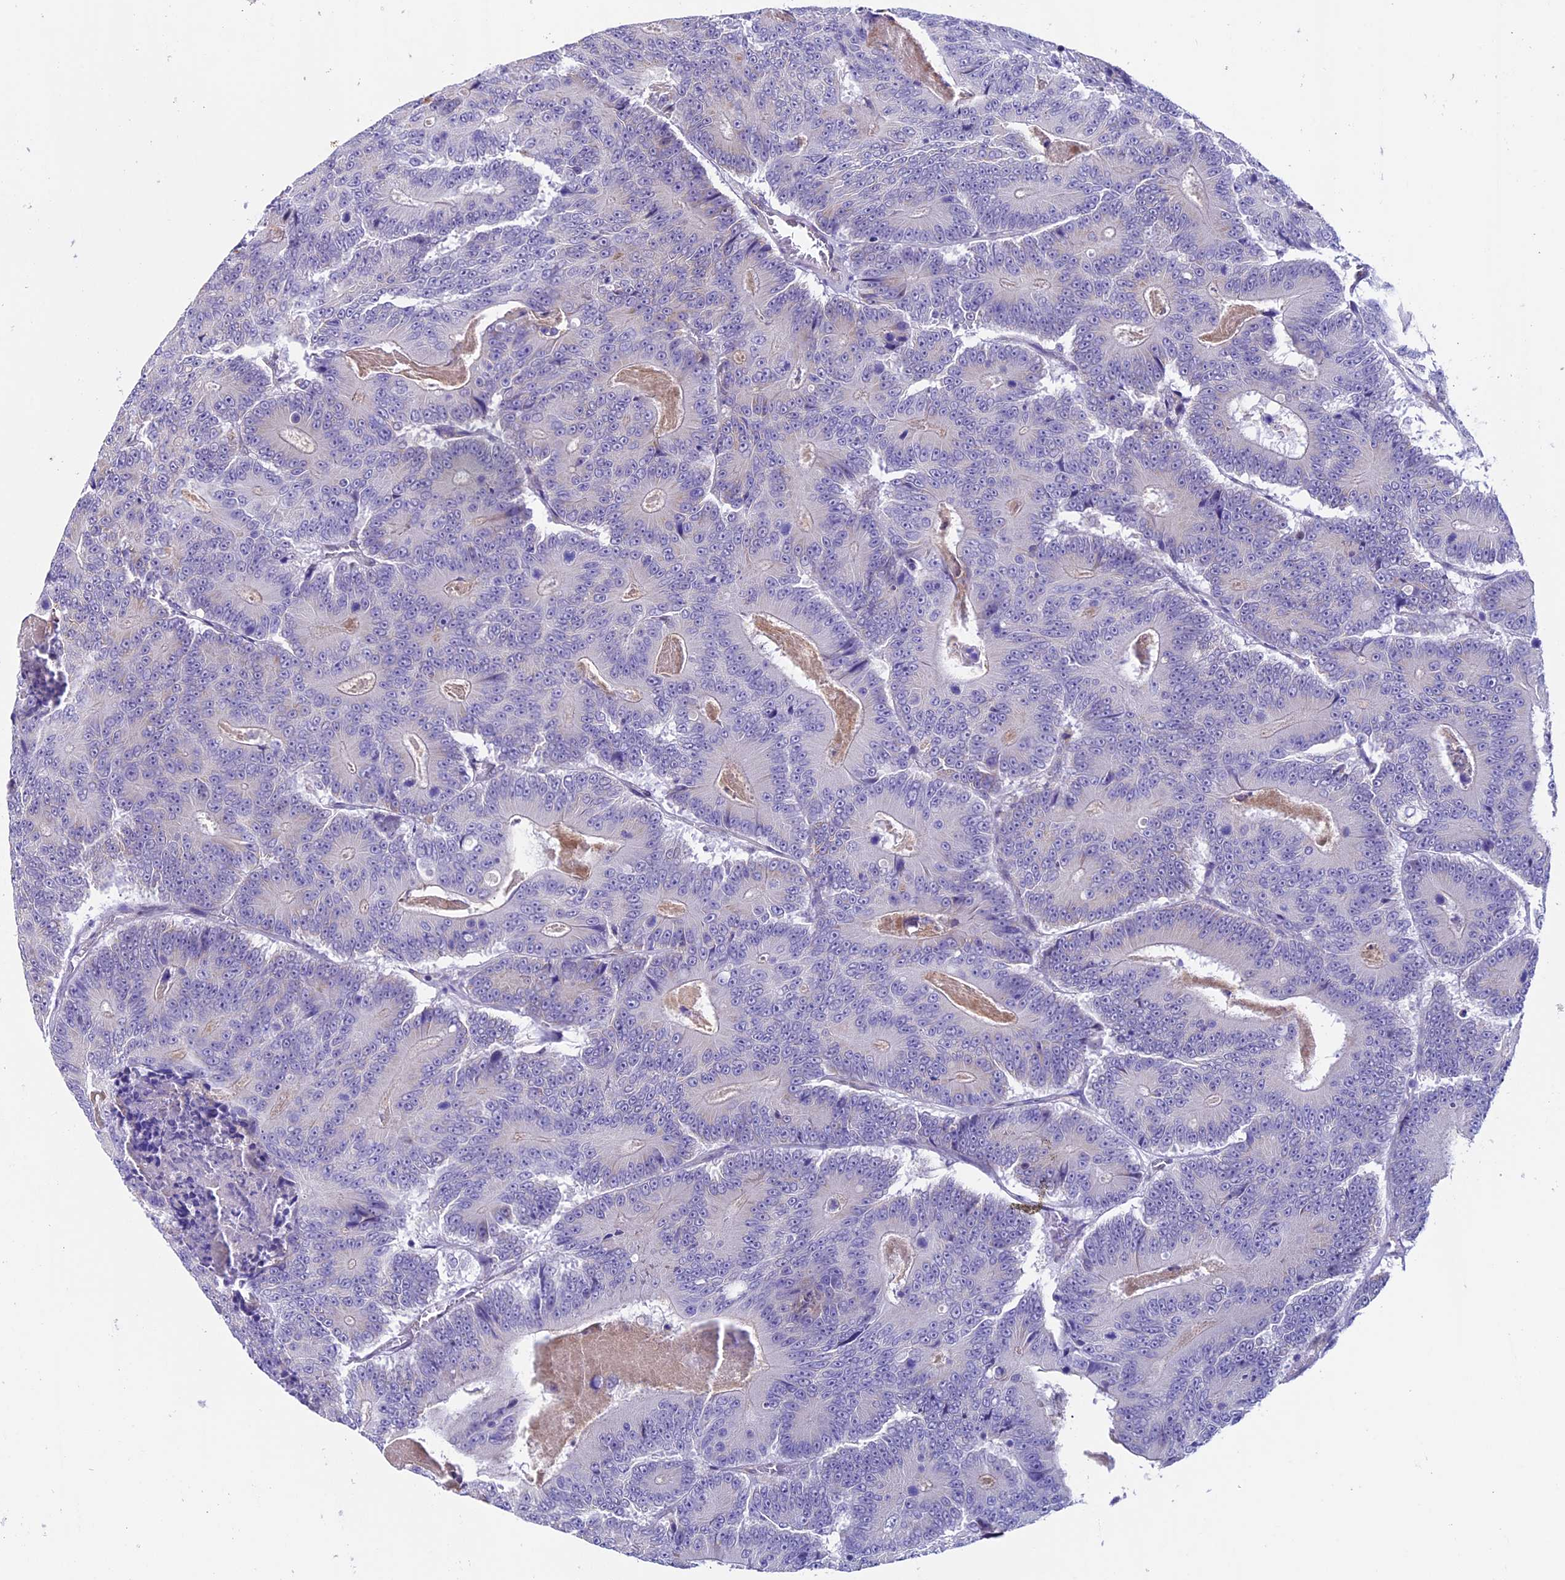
{"staining": {"intensity": "negative", "quantity": "none", "location": "none"}, "tissue": "colorectal cancer", "cell_type": "Tumor cells", "image_type": "cancer", "snomed": [{"axis": "morphology", "description": "Adenocarcinoma, NOS"}, {"axis": "topography", "description": "Colon"}], "caption": "This is a micrograph of IHC staining of adenocarcinoma (colorectal), which shows no expression in tumor cells.", "gene": "TMEM171", "patient": {"sex": "male", "age": 83}}